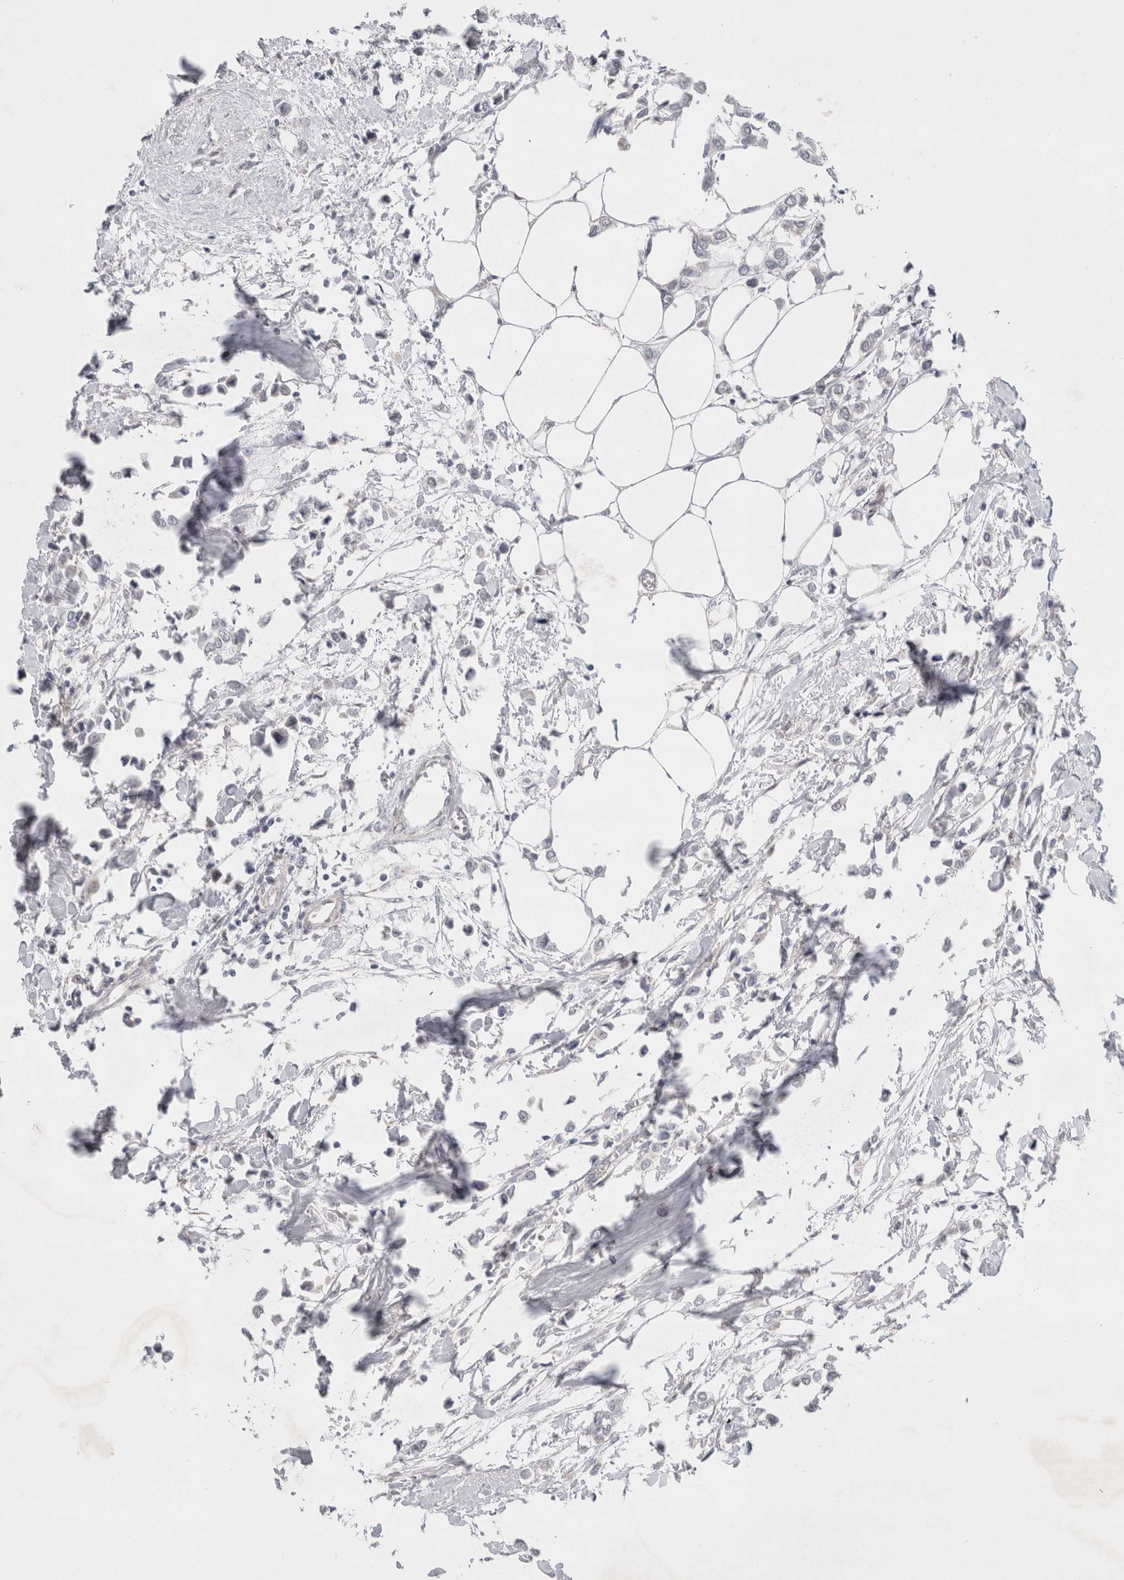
{"staining": {"intensity": "negative", "quantity": "none", "location": "none"}, "tissue": "breast cancer", "cell_type": "Tumor cells", "image_type": "cancer", "snomed": [{"axis": "morphology", "description": "Lobular carcinoma"}, {"axis": "topography", "description": "Breast"}], "caption": "The histopathology image demonstrates no significant expression in tumor cells of lobular carcinoma (breast).", "gene": "BICD2", "patient": {"sex": "female", "age": 51}}